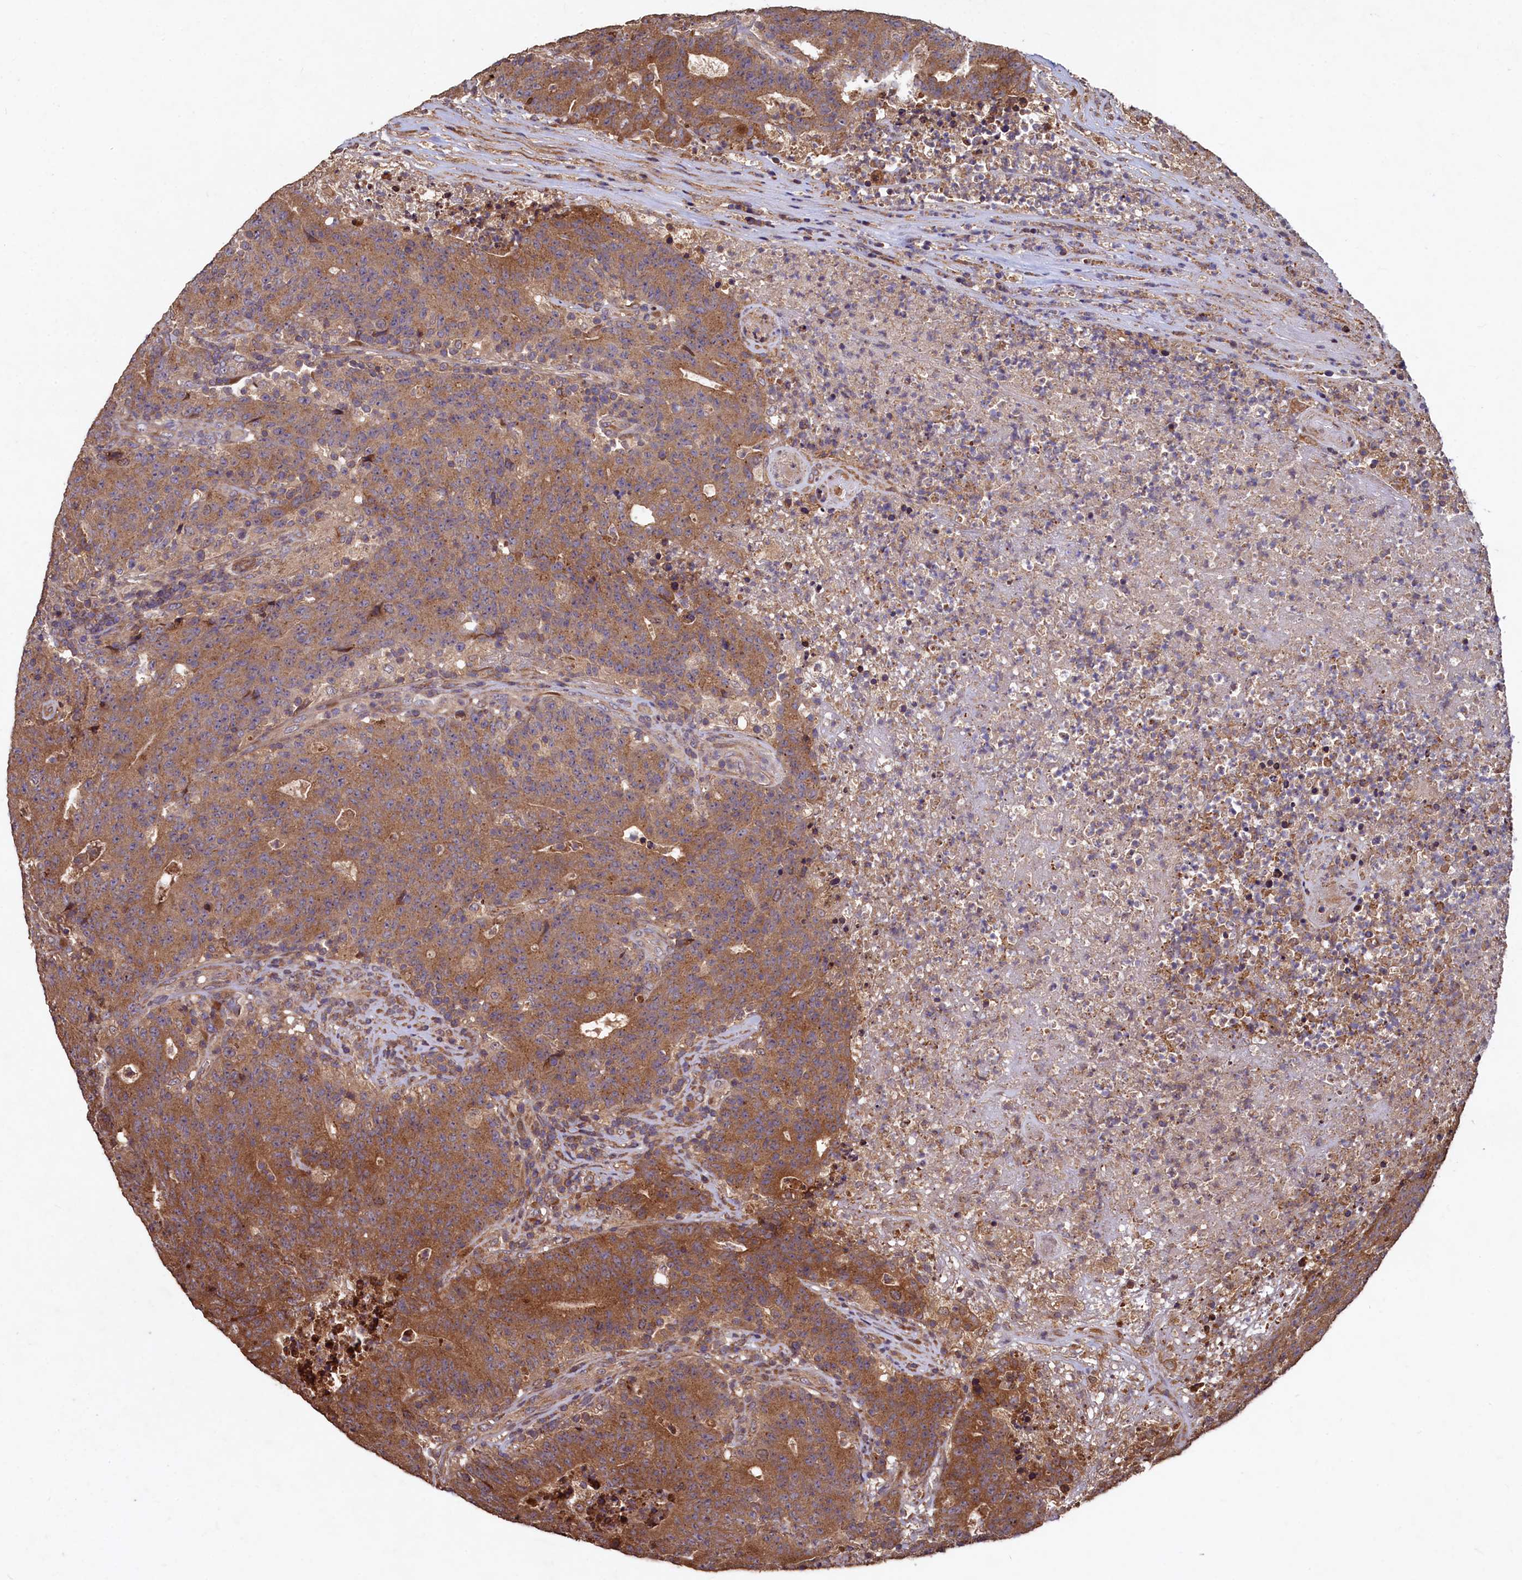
{"staining": {"intensity": "moderate", "quantity": ">75%", "location": "cytoplasmic/membranous"}, "tissue": "colorectal cancer", "cell_type": "Tumor cells", "image_type": "cancer", "snomed": [{"axis": "morphology", "description": "Adenocarcinoma, NOS"}, {"axis": "topography", "description": "Colon"}], "caption": "Moderate cytoplasmic/membranous protein expression is identified in approximately >75% of tumor cells in colorectal adenocarcinoma.", "gene": "TMEM98", "patient": {"sex": "female", "age": 75}}